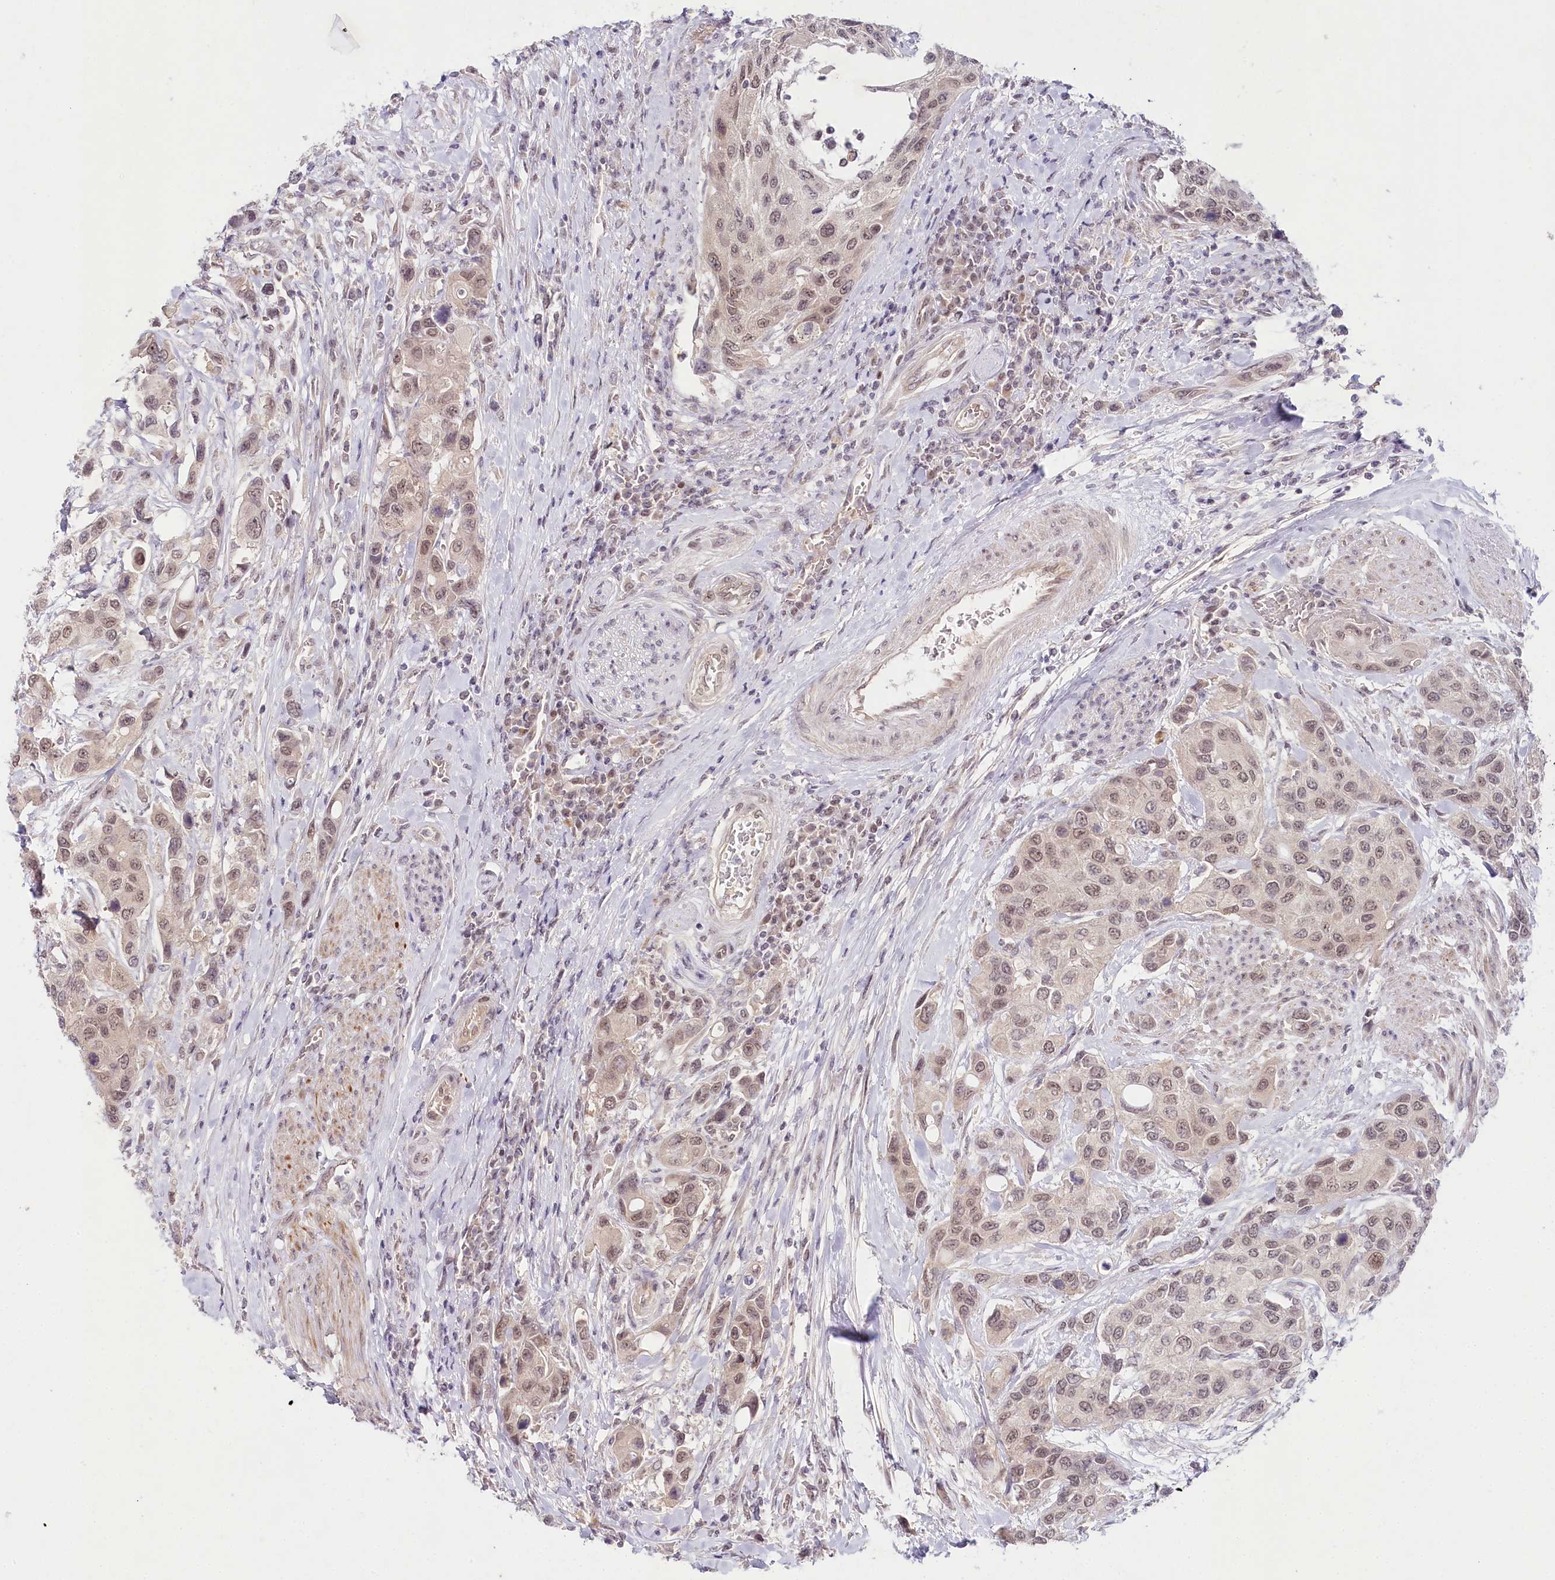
{"staining": {"intensity": "weak", "quantity": ">75%", "location": "nuclear"}, "tissue": "urothelial cancer", "cell_type": "Tumor cells", "image_type": "cancer", "snomed": [{"axis": "morphology", "description": "Normal tissue, NOS"}, {"axis": "morphology", "description": "Urothelial carcinoma, High grade"}, {"axis": "topography", "description": "Vascular tissue"}, {"axis": "topography", "description": "Urinary bladder"}], "caption": "Urothelial cancer stained with a brown dye demonstrates weak nuclear positive positivity in approximately >75% of tumor cells.", "gene": "AMTN", "patient": {"sex": "female", "age": 56}}